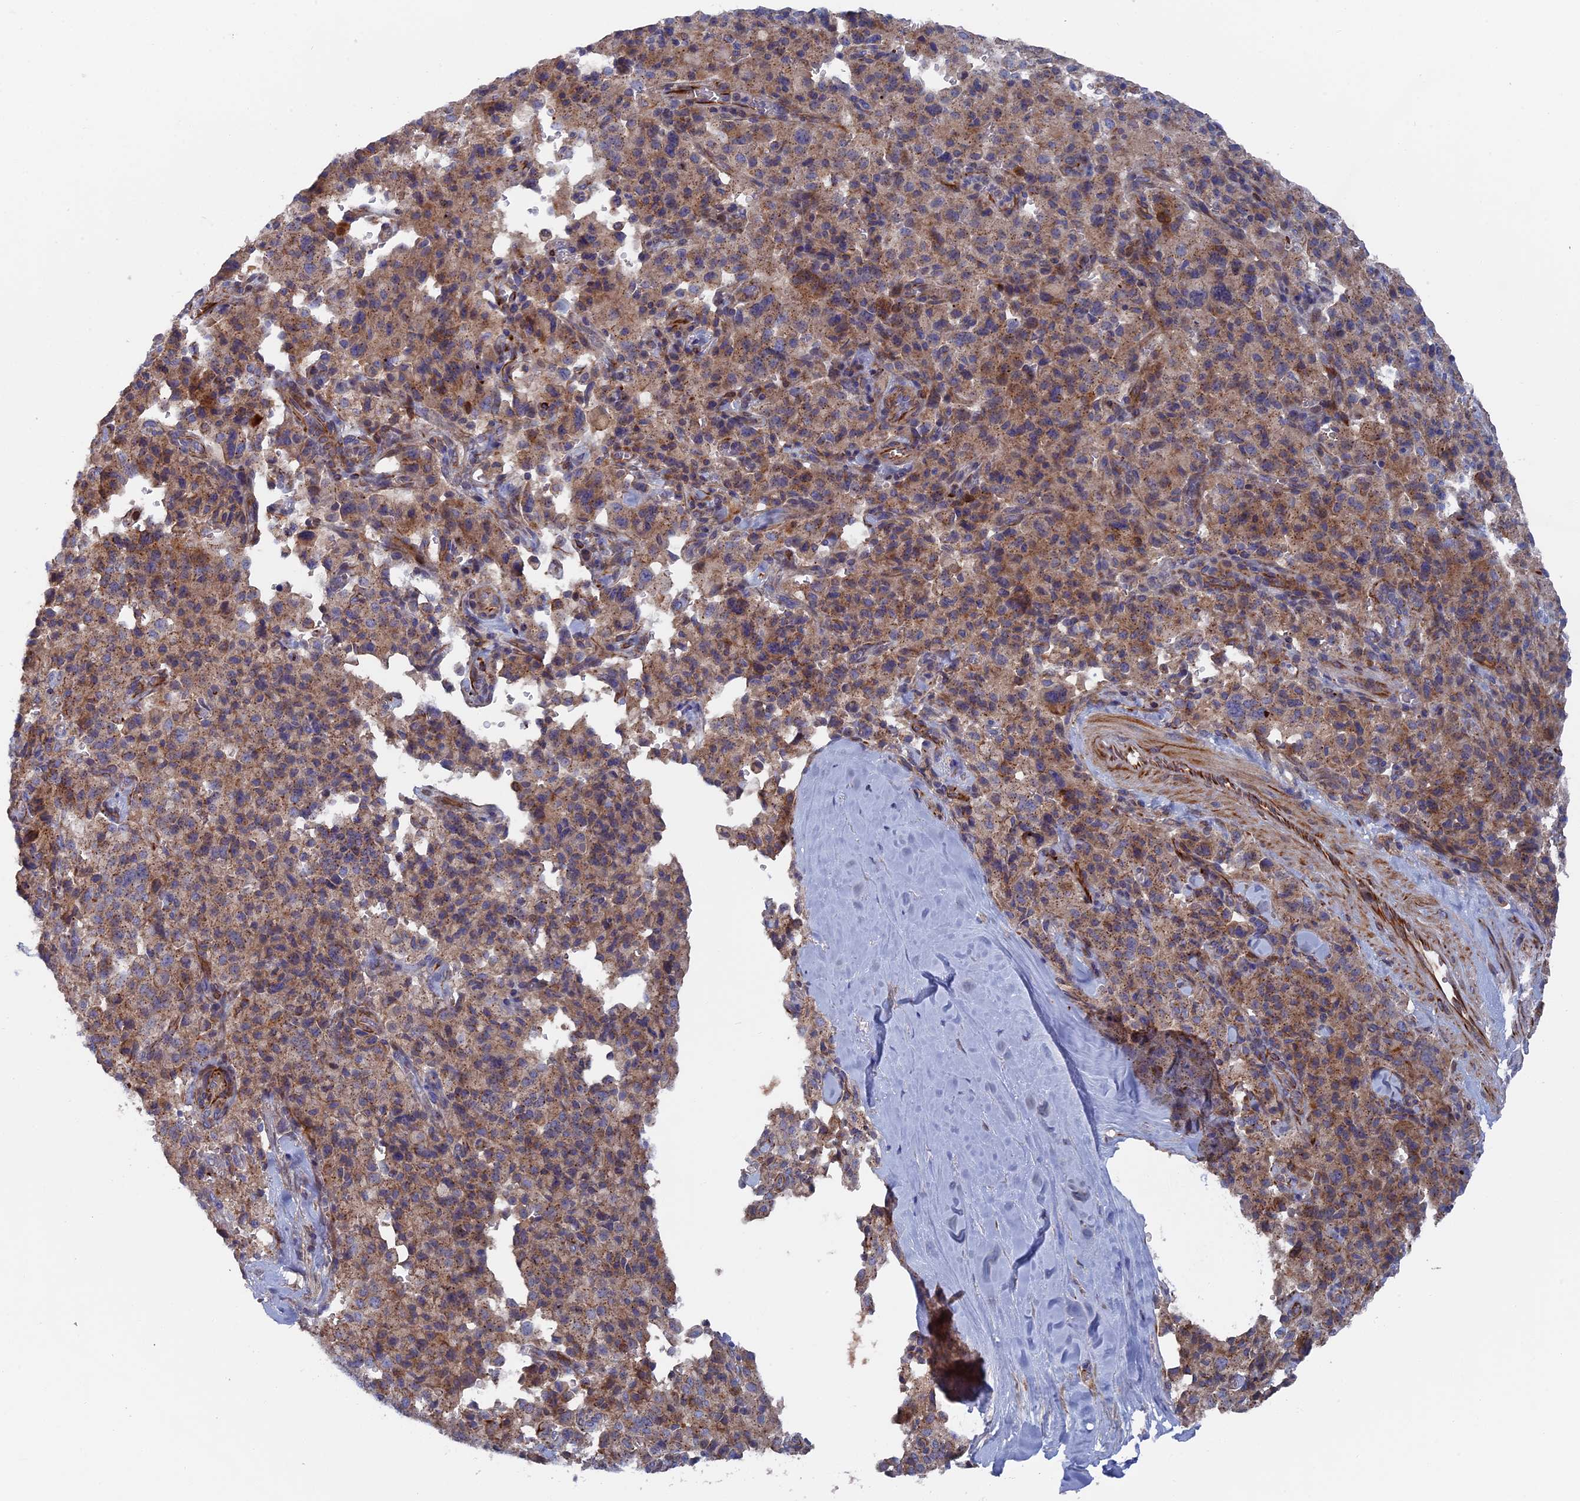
{"staining": {"intensity": "moderate", "quantity": ">75%", "location": "cytoplasmic/membranous"}, "tissue": "pancreatic cancer", "cell_type": "Tumor cells", "image_type": "cancer", "snomed": [{"axis": "morphology", "description": "Adenocarcinoma, NOS"}, {"axis": "topography", "description": "Pancreas"}], "caption": "Human adenocarcinoma (pancreatic) stained with a protein marker demonstrates moderate staining in tumor cells.", "gene": "SMG9", "patient": {"sex": "male", "age": 65}}